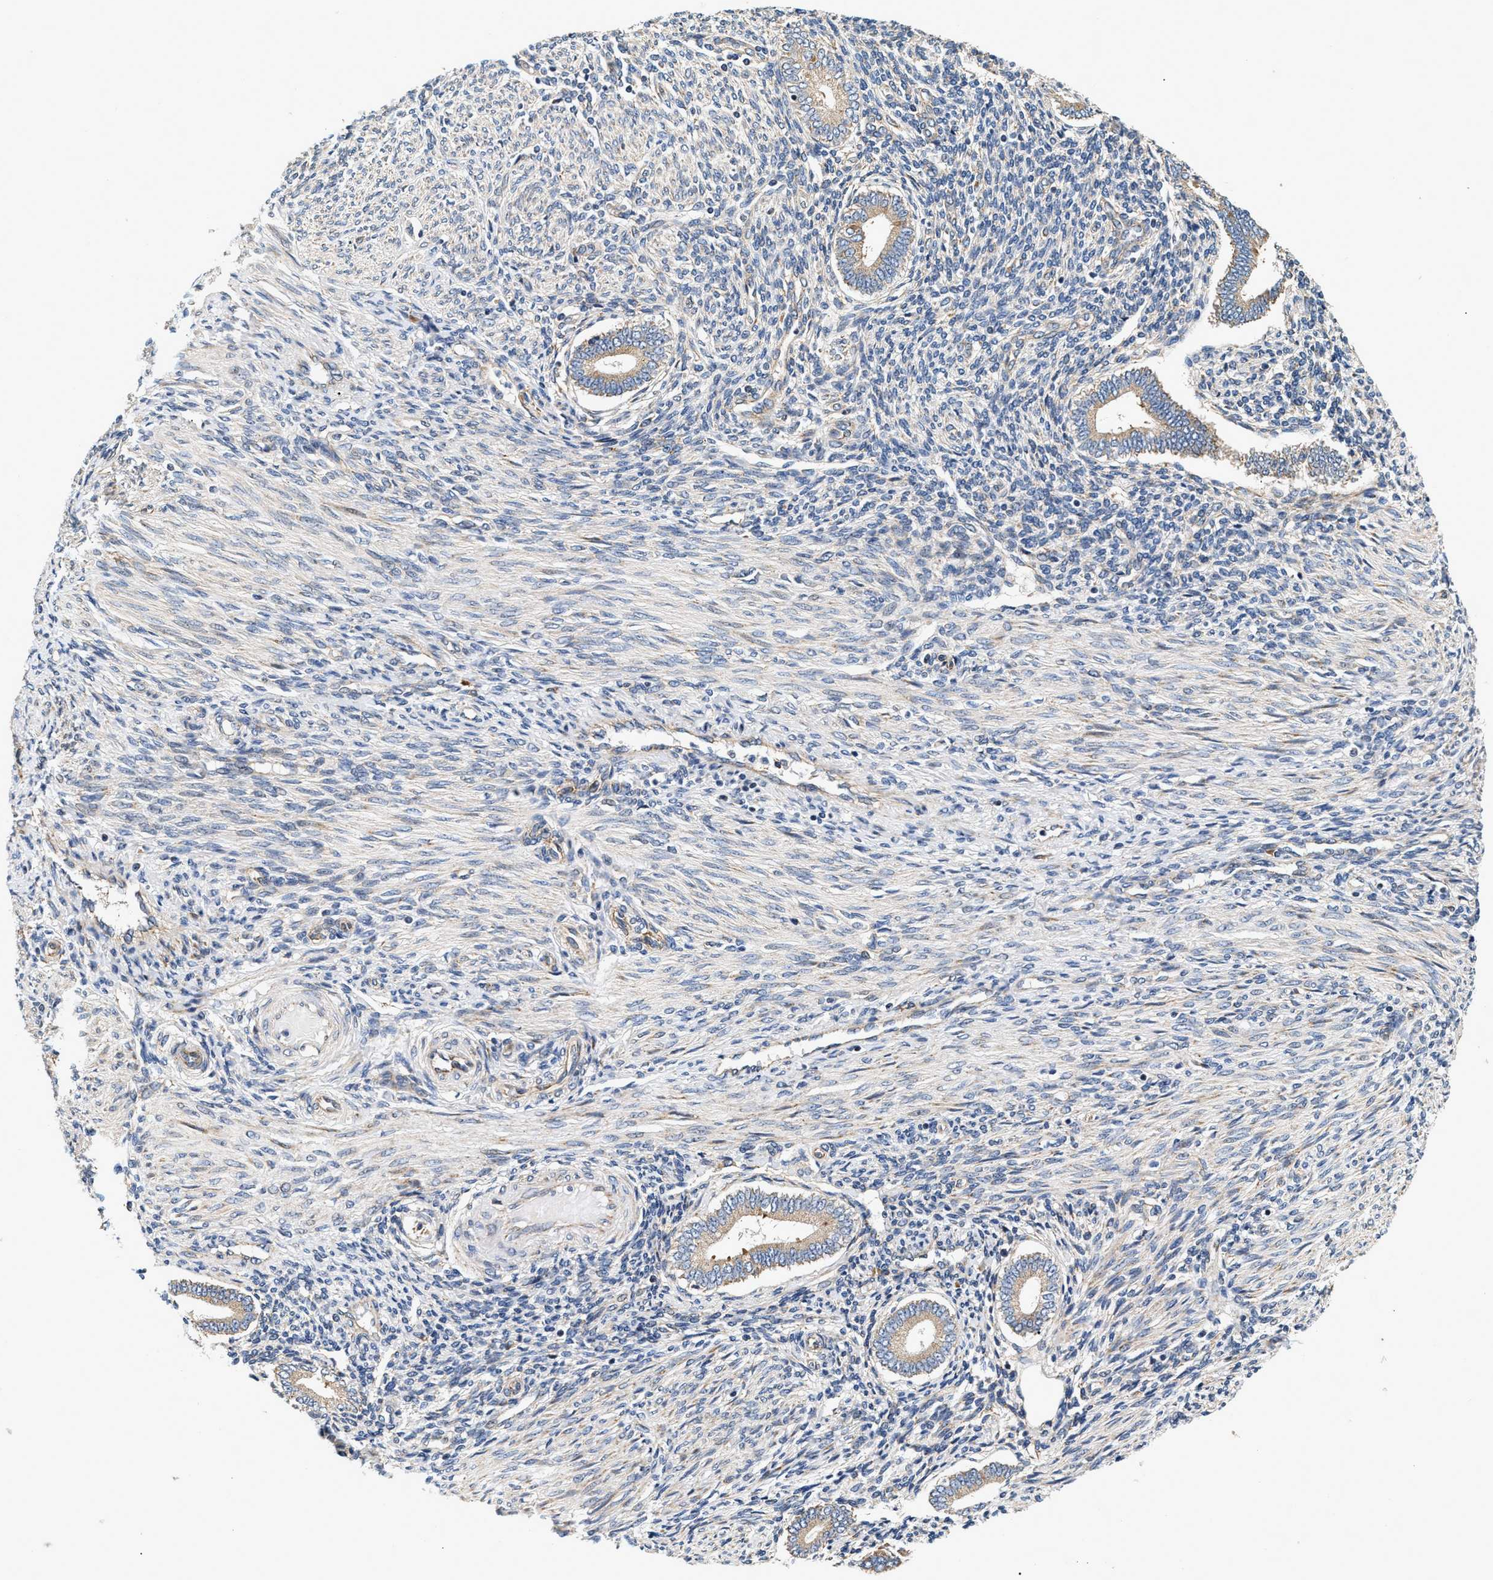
{"staining": {"intensity": "weak", "quantity": "<25%", "location": "cytoplasmic/membranous"}, "tissue": "endometrium", "cell_type": "Cells in endometrial stroma", "image_type": "normal", "snomed": [{"axis": "morphology", "description": "Normal tissue, NOS"}, {"axis": "topography", "description": "Endometrium"}], "caption": "The immunohistochemistry histopathology image has no significant positivity in cells in endometrial stroma of endometrium.", "gene": "IFT74", "patient": {"sex": "female", "age": 42}}